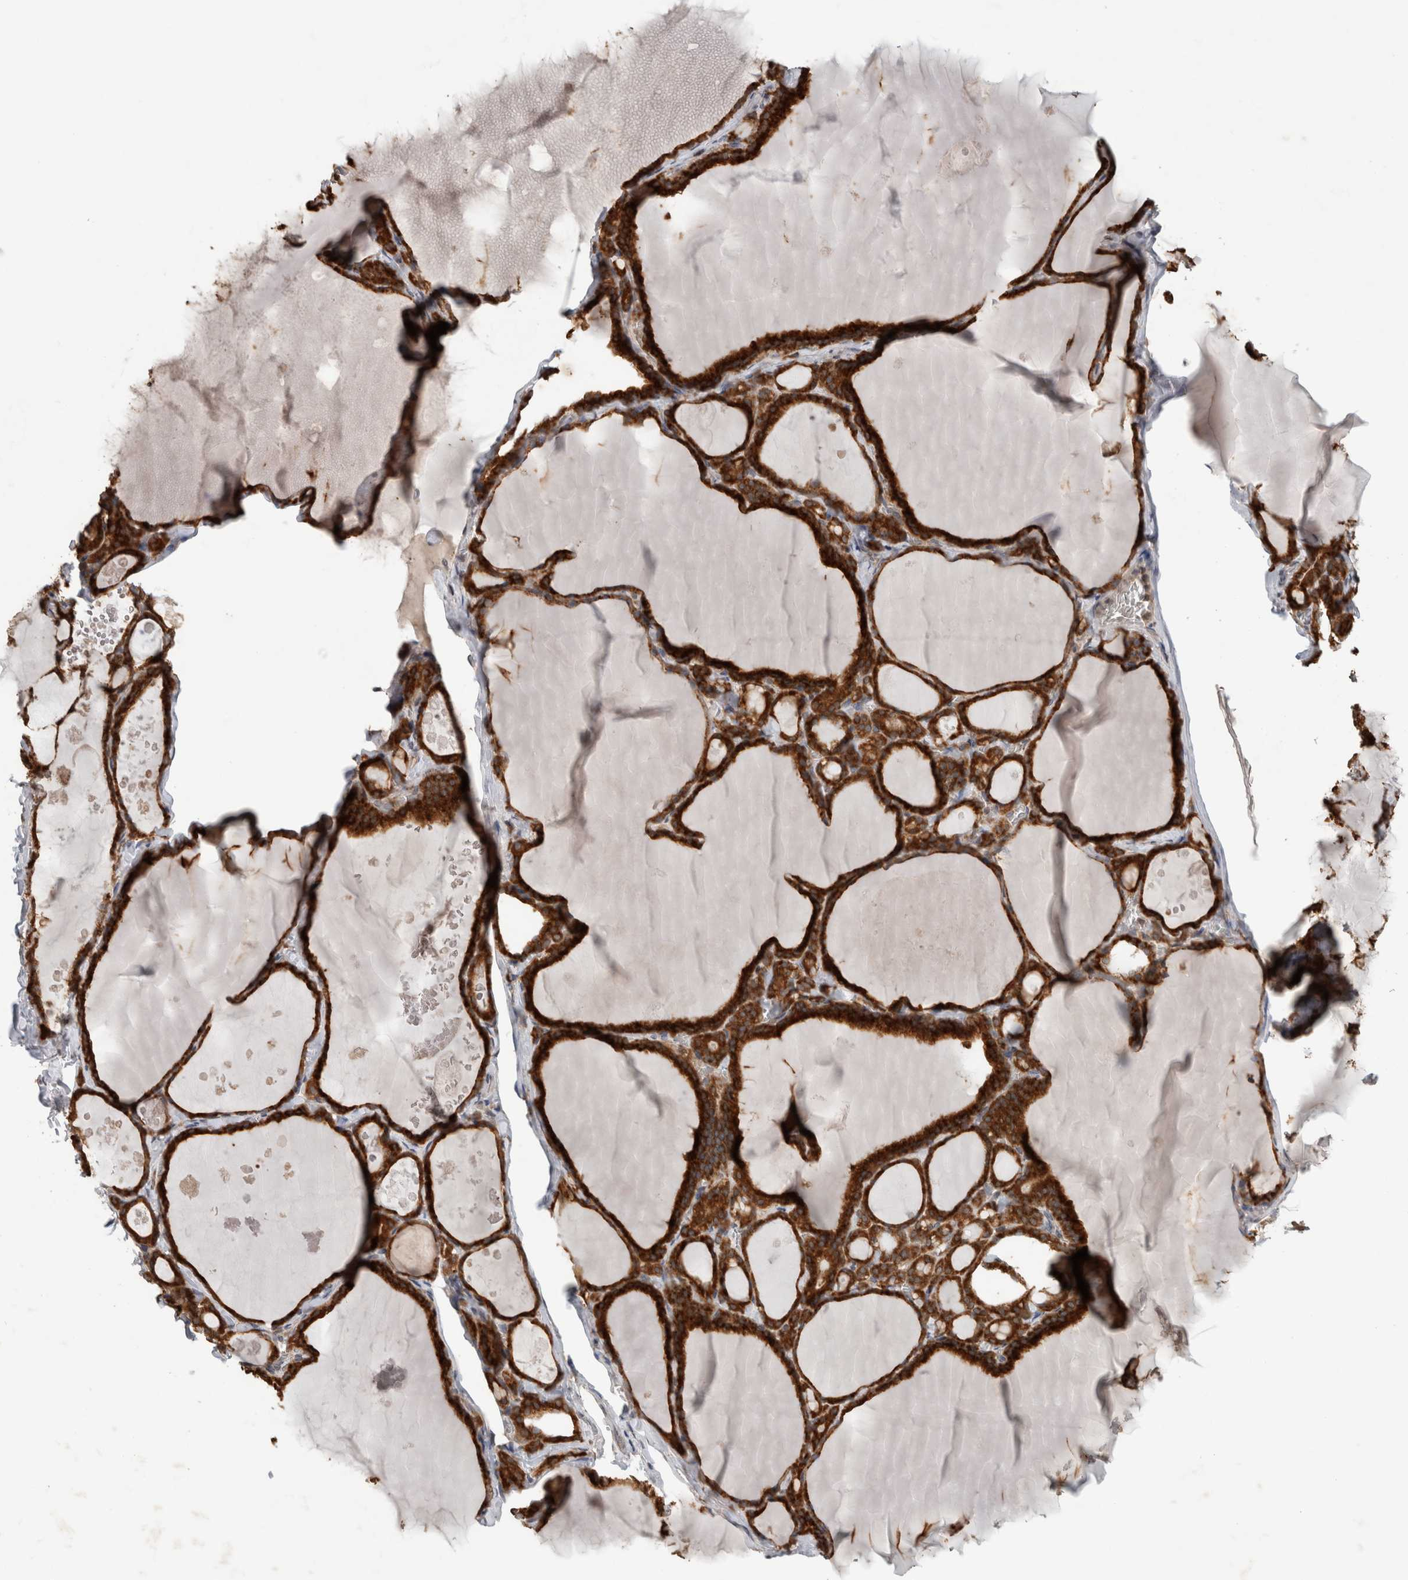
{"staining": {"intensity": "strong", "quantity": ">75%", "location": "cytoplasmic/membranous"}, "tissue": "thyroid gland", "cell_type": "Glandular cells", "image_type": "normal", "snomed": [{"axis": "morphology", "description": "Normal tissue, NOS"}, {"axis": "topography", "description": "Thyroid gland"}], "caption": "This is a micrograph of IHC staining of unremarkable thyroid gland, which shows strong positivity in the cytoplasmic/membranous of glandular cells.", "gene": "ADGRL3", "patient": {"sex": "male", "age": 56}}